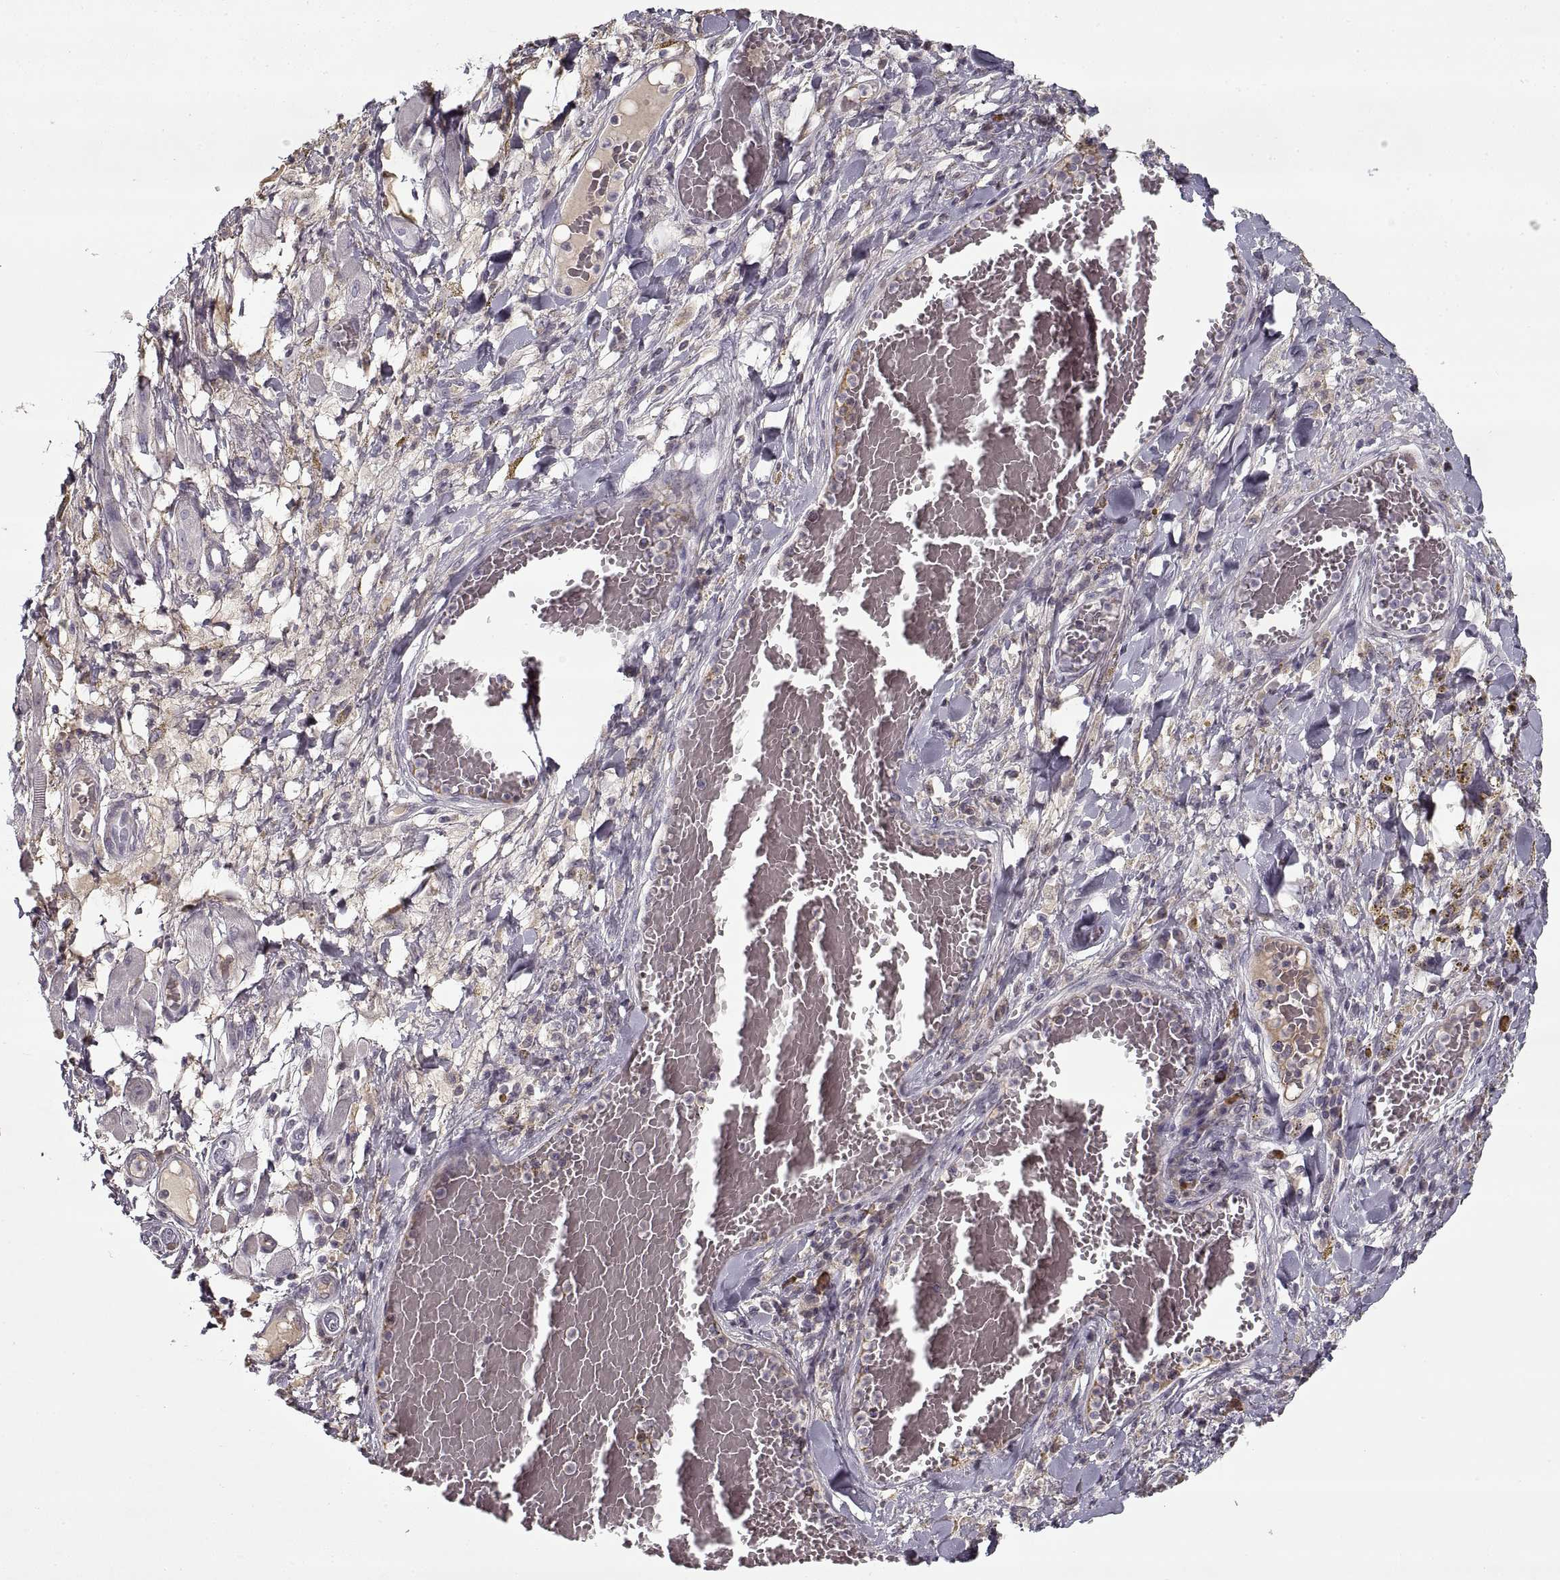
{"staining": {"intensity": "weak", "quantity": "<25%", "location": "cytoplasmic/membranous"}, "tissue": "melanoma", "cell_type": "Tumor cells", "image_type": "cancer", "snomed": [{"axis": "morphology", "description": "Malignant melanoma, NOS"}, {"axis": "topography", "description": "Skin"}], "caption": "Photomicrograph shows no significant protein expression in tumor cells of malignant melanoma.", "gene": "GAD2", "patient": {"sex": "female", "age": 91}}